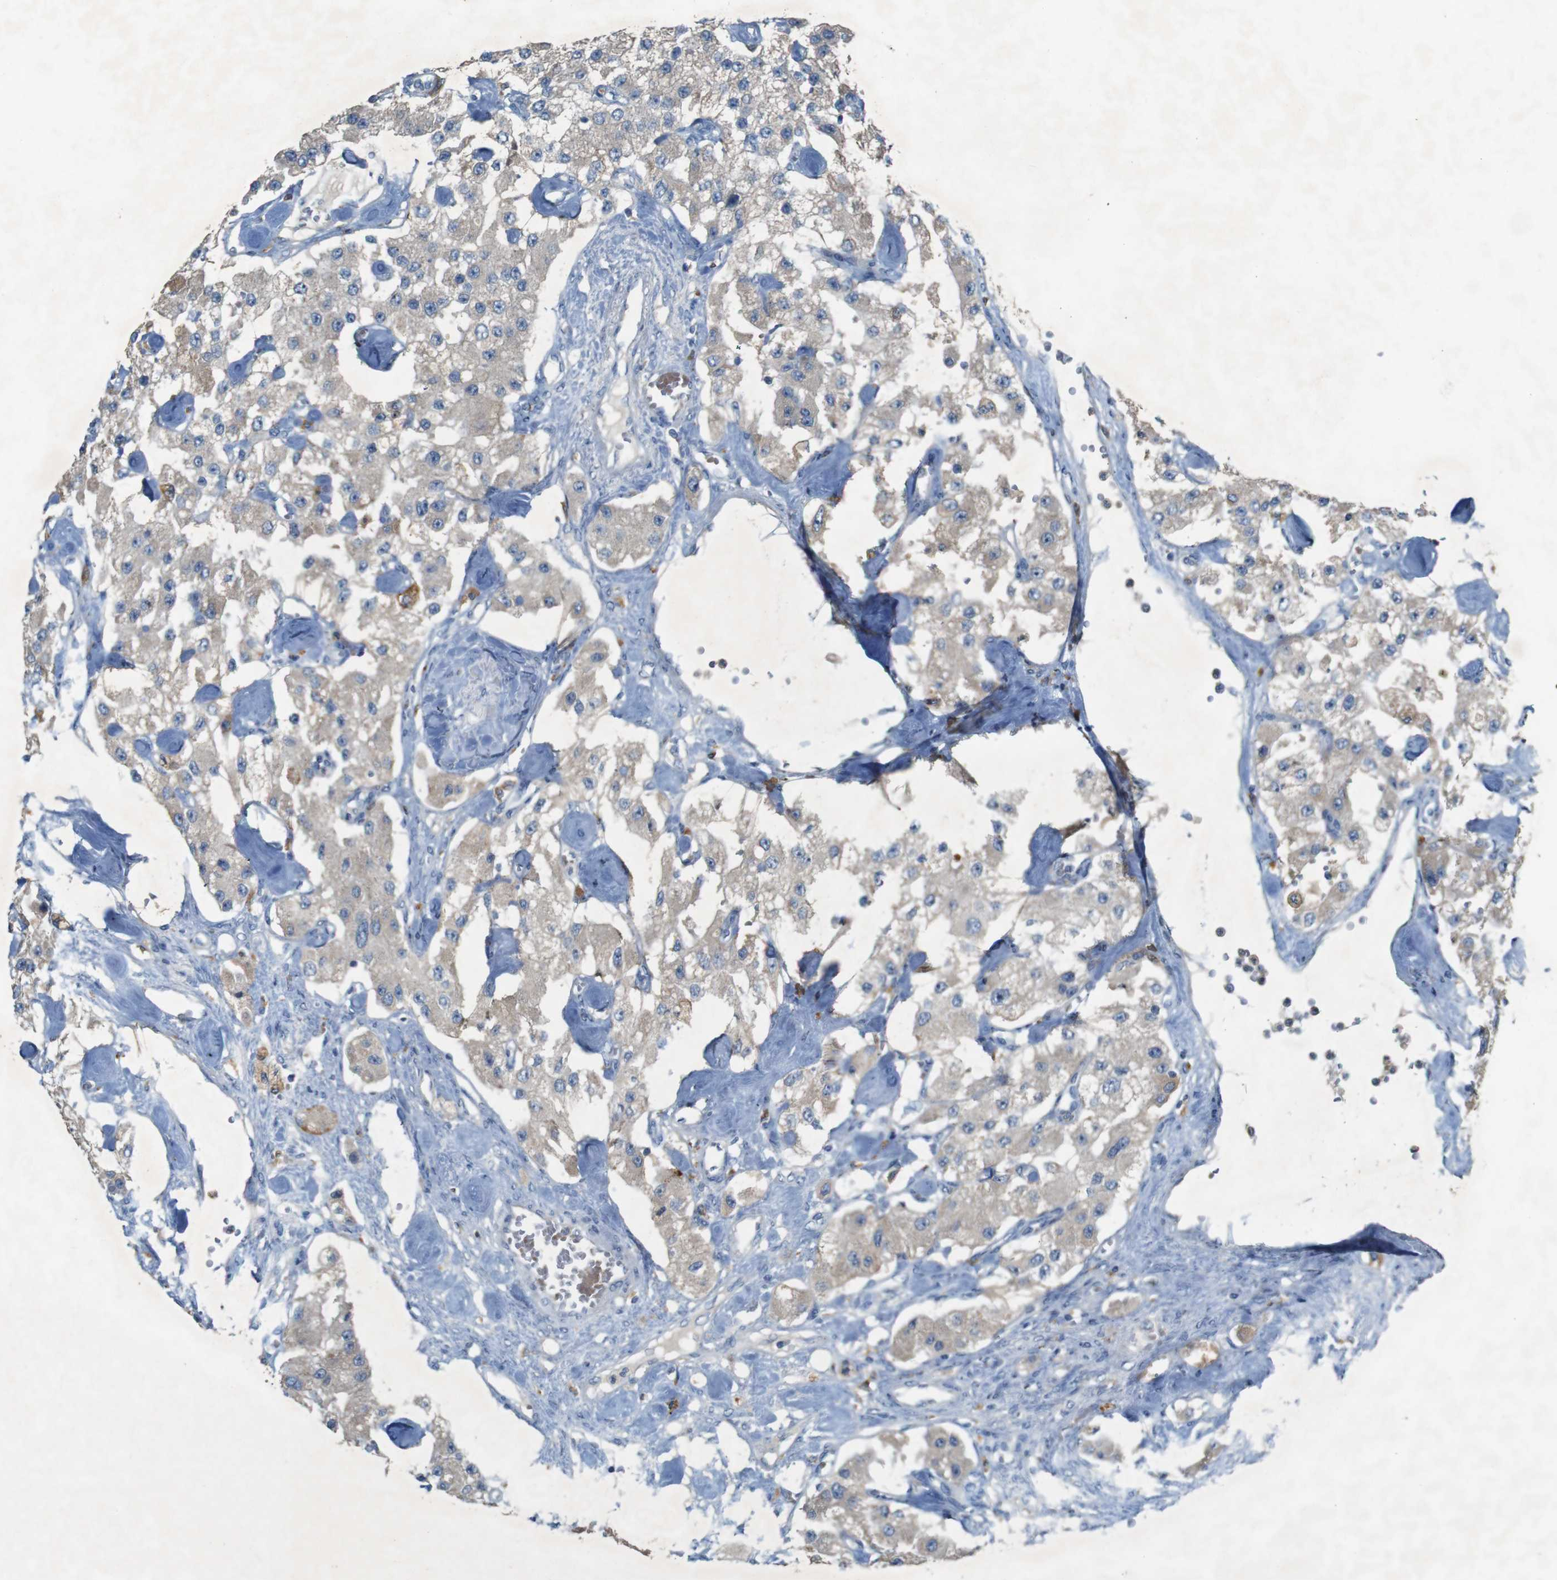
{"staining": {"intensity": "weak", "quantity": ">75%", "location": "cytoplasmic/membranous"}, "tissue": "carcinoid", "cell_type": "Tumor cells", "image_type": "cancer", "snomed": [{"axis": "morphology", "description": "Carcinoid, malignant, NOS"}, {"axis": "topography", "description": "Pancreas"}], "caption": "Immunohistochemistry (DAB) staining of human malignant carcinoid shows weak cytoplasmic/membranous protein staining in approximately >75% of tumor cells.", "gene": "MOGAT3", "patient": {"sex": "male", "age": 41}}